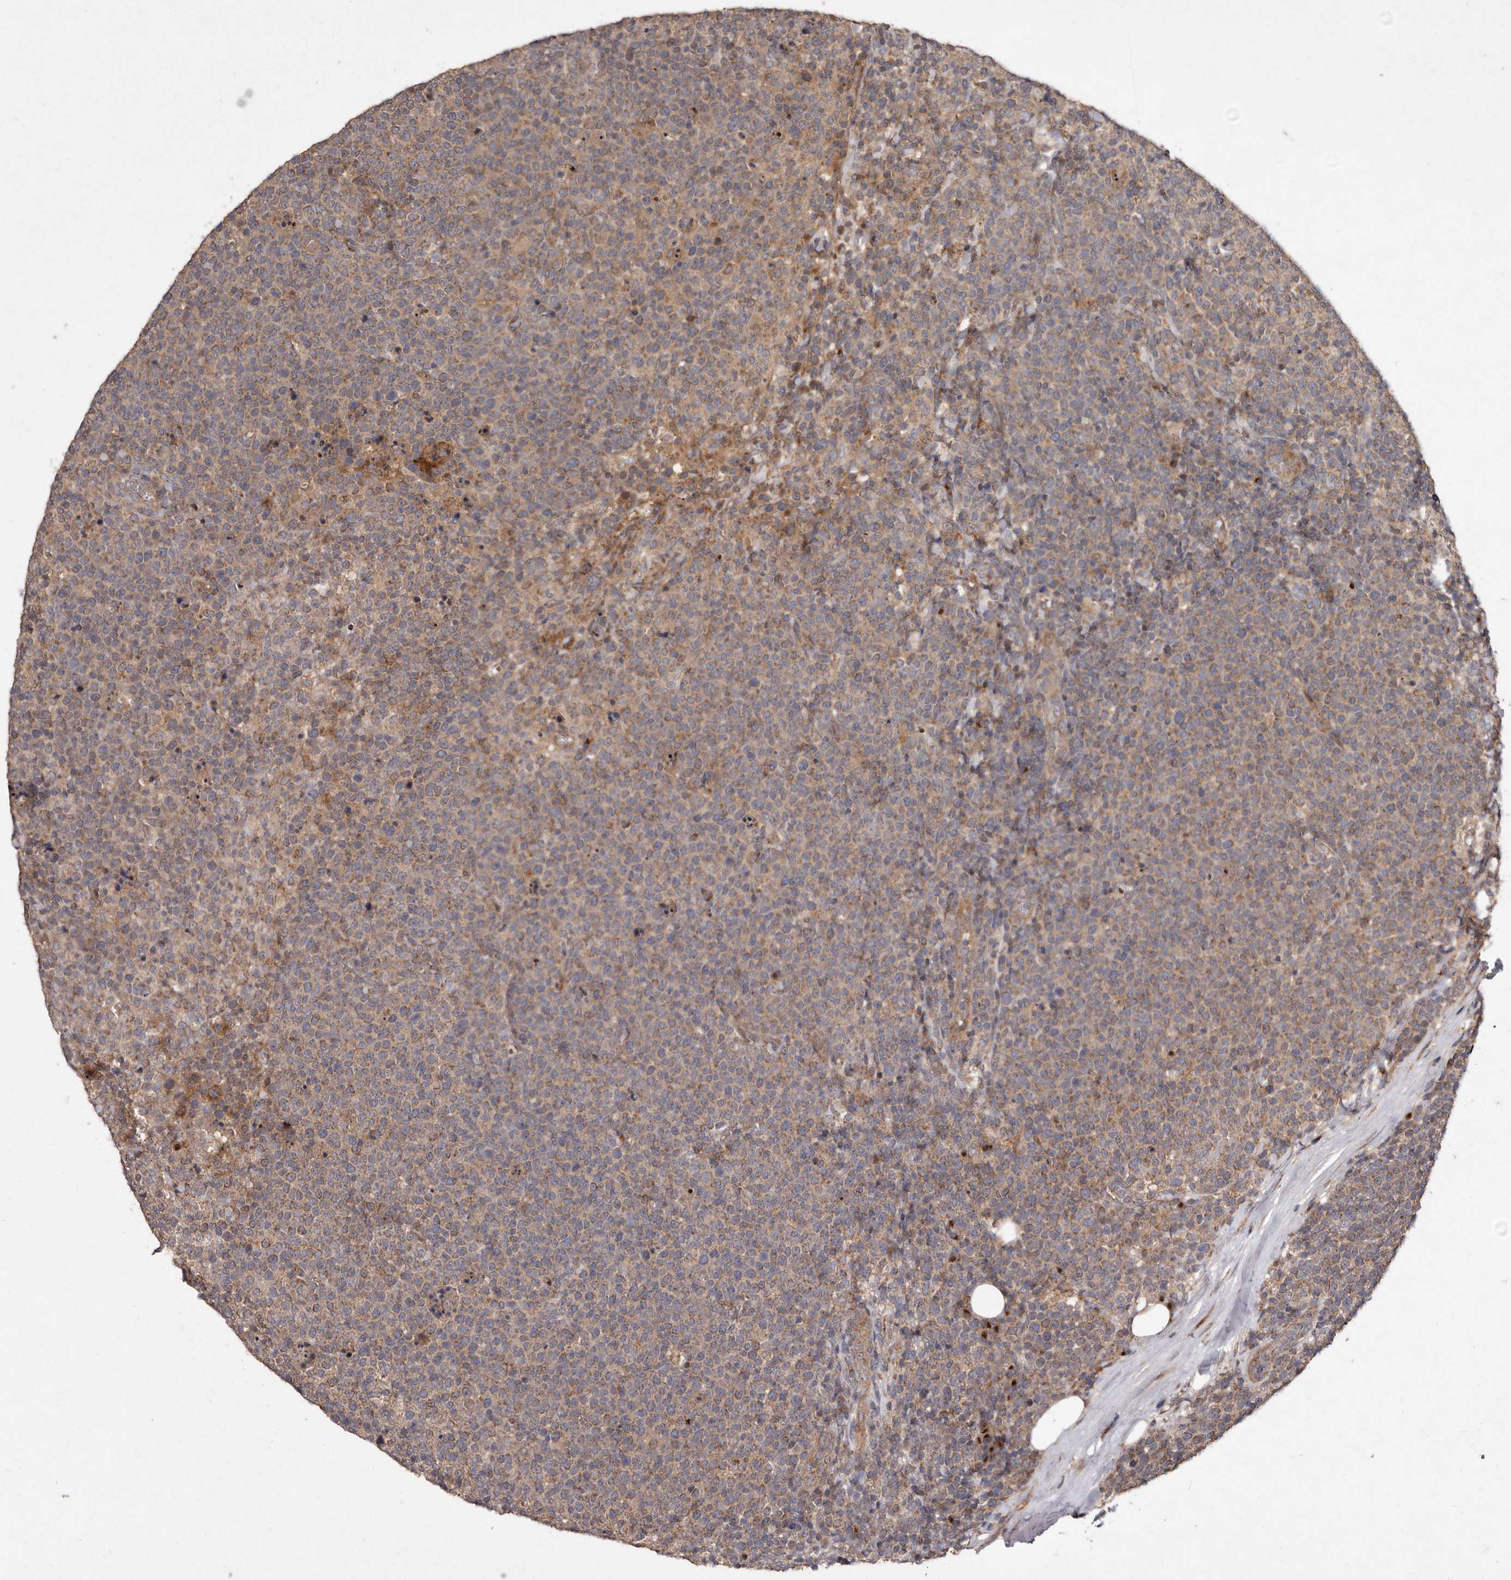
{"staining": {"intensity": "weak", "quantity": ">75%", "location": "cytoplasmic/membranous"}, "tissue": "lymphoma", "cell_type": "Tumor cells", "image_type": "cancer", "snomed": [{"axis": "morphology", "description": "Malignant lymphoma, non-Hodgkin's type, High grade"}, {"axis": "topography", "description": "Lymph node"}], "caption": "IHC (DAB (3,3'-diaminobenzidine)) staining of human high-grade malignant lymphoma, non-Hodgkin's type shows weak cytoplasmic/membranous protein positivity in approximately >75% of tumor cells.", "gene": "FLAD1", "patient": {"sex": "male", "age": 61}}